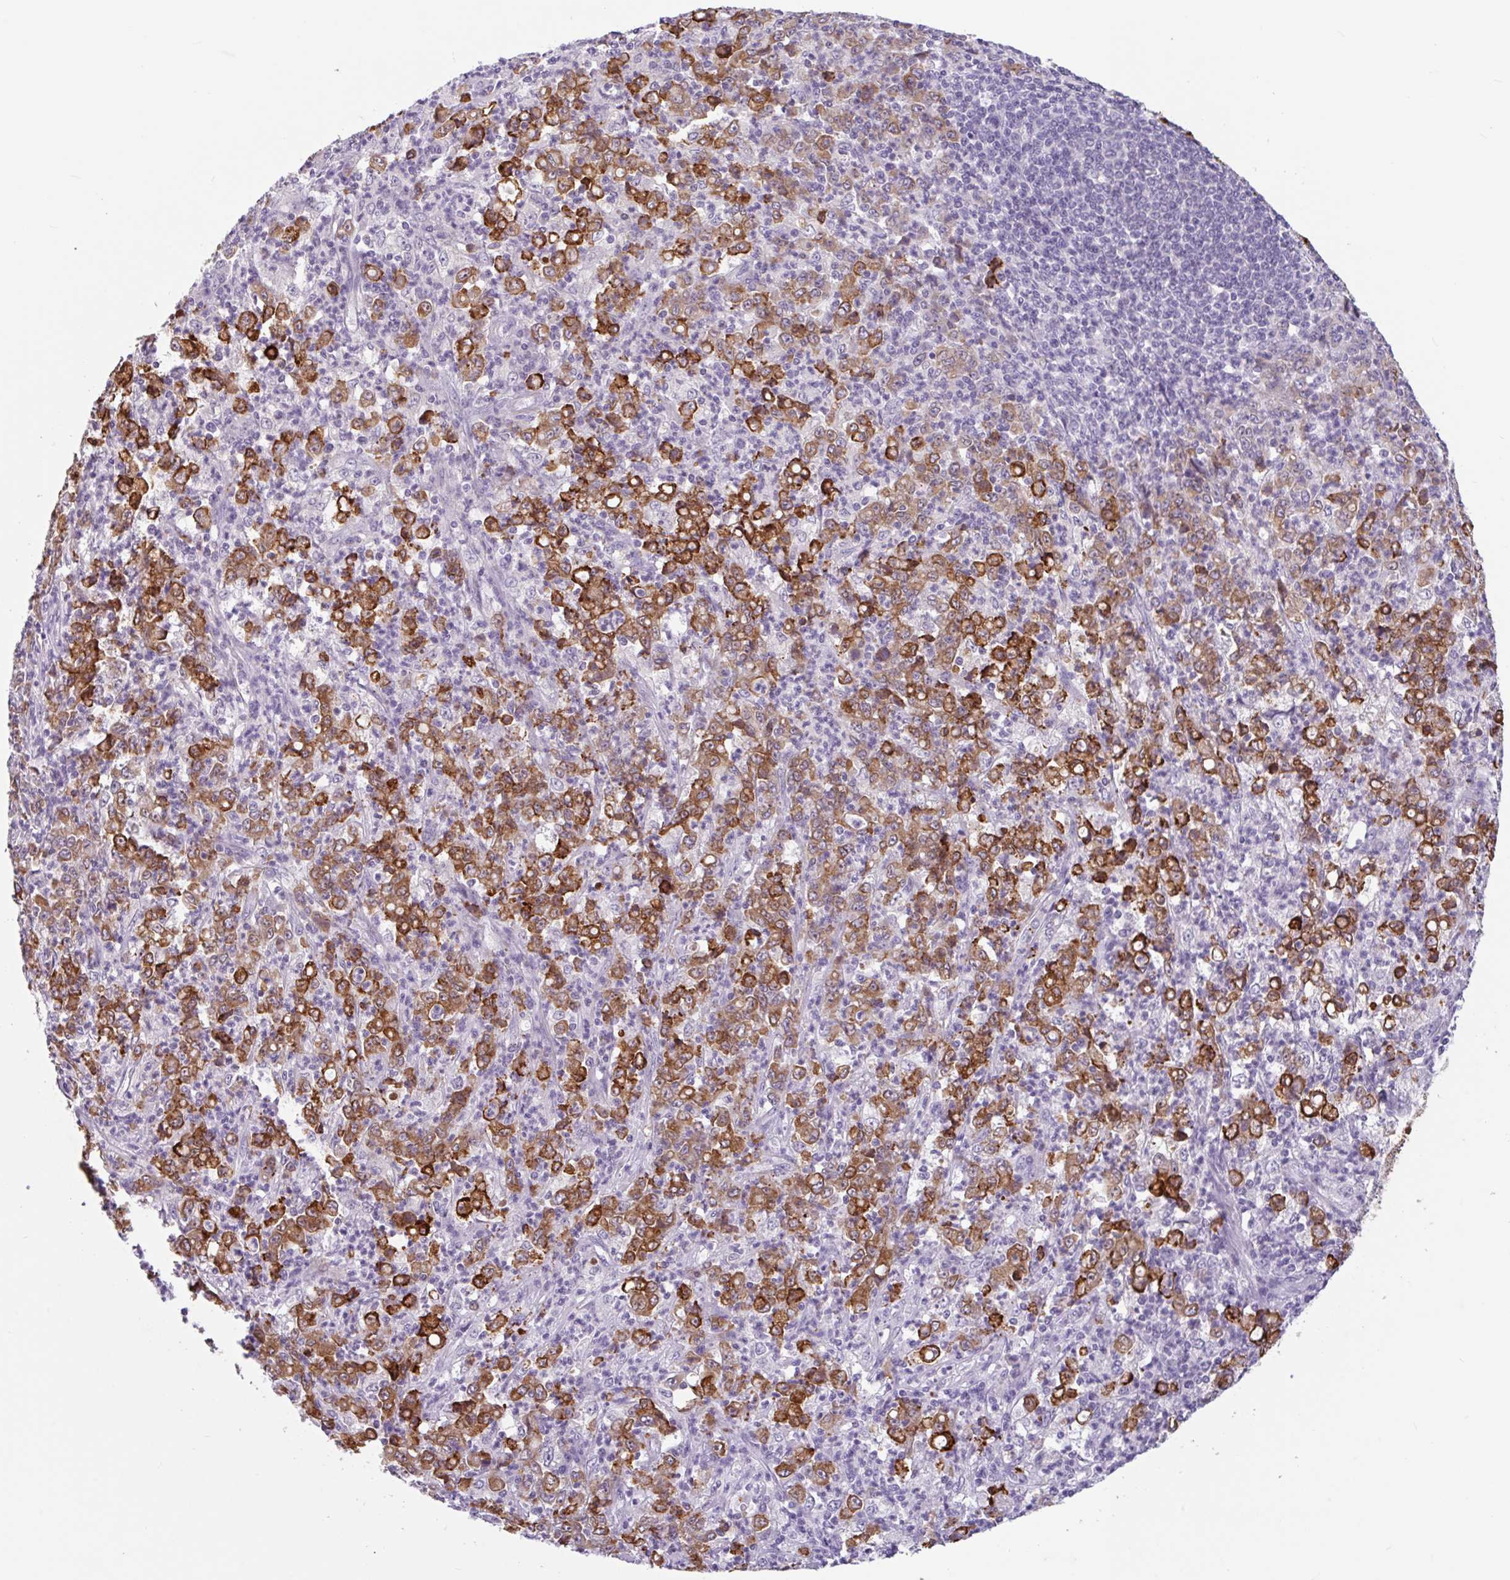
{"staining": {"intensity": "strong", "quantity": ">75%", "location": "cytoplasmic/membranous"}, "tissue": "stomach cancer", "cell_type": "Tumor cells", "image_type": "cancer", "snomed": [{"axis": "morphology", "description": "Adenocarcinoma, NOS"}, {"axis": "topography", "description": "Stomach, lower"}], "caption": "Immunohistochemical staining of human stomach cancer demonstrates high levels of strong cytoplasmic/membranous protein expression in approximately >75% of tumor cells.", "gene": "CTSE", "patient": {"sex": "female", "age": 71}}